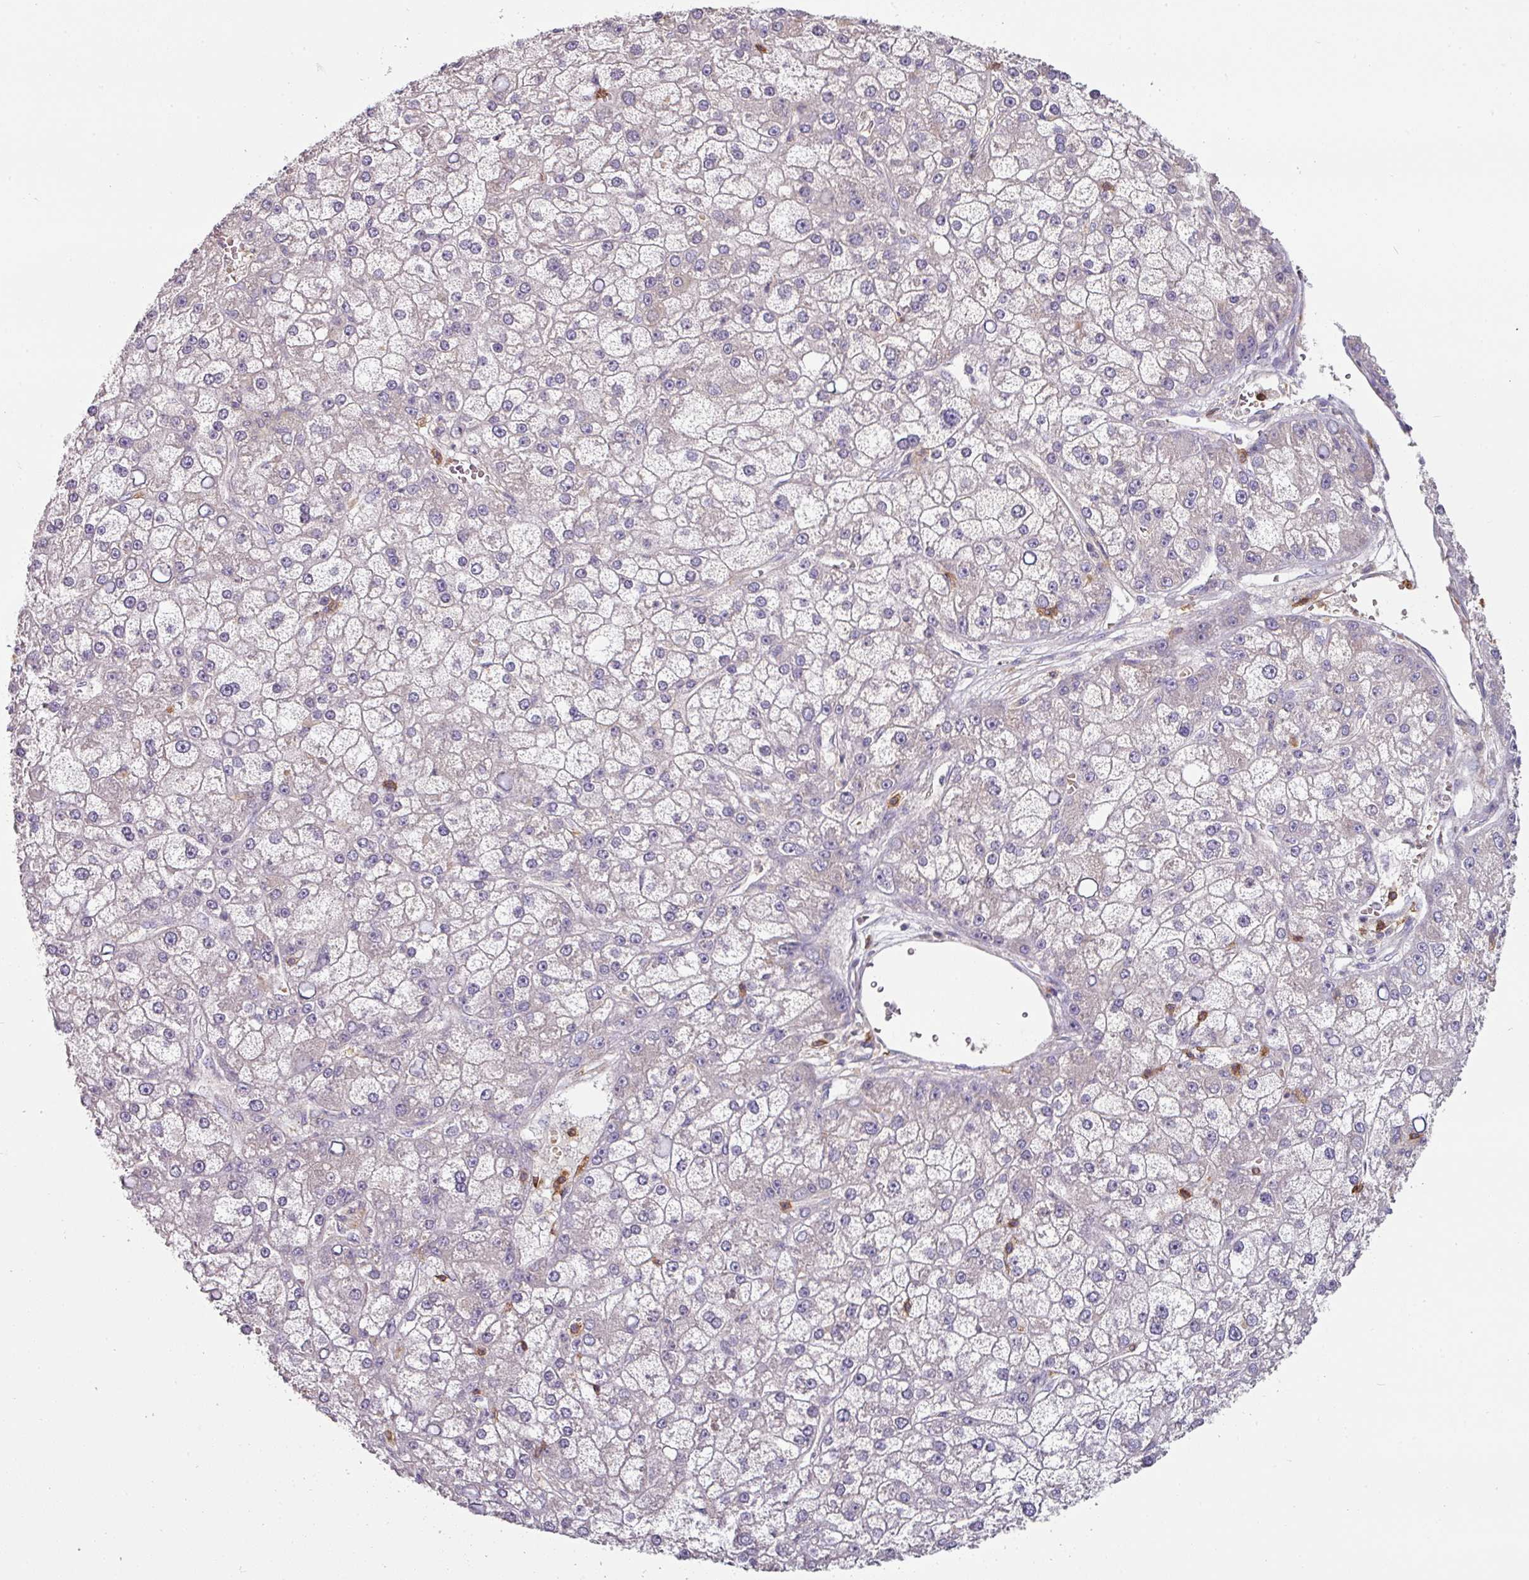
{"staining": {"intensity": "negative", "quantity": "none", "location": "none"}, "tissue": "liver cancer", "cell_type": "Tumor cells", "image_type": "cancer", "snomed": [{"axis": "morphology", "description": "Carcinoma, Hepatocellular, NOS"}, {"axis": "topography", "description": "Liver"}], "caption": "A histopathology image of human liver hepatocellular carcinoma is negative for staining in tumor cells. The staining is performed using DAB (3,3'-diaminobenzidine) brown chromogen with nuclei counter-stained in using hematoxylin.", "gene": "CD3G", "patient": {"sex": "male", "age": 67}}